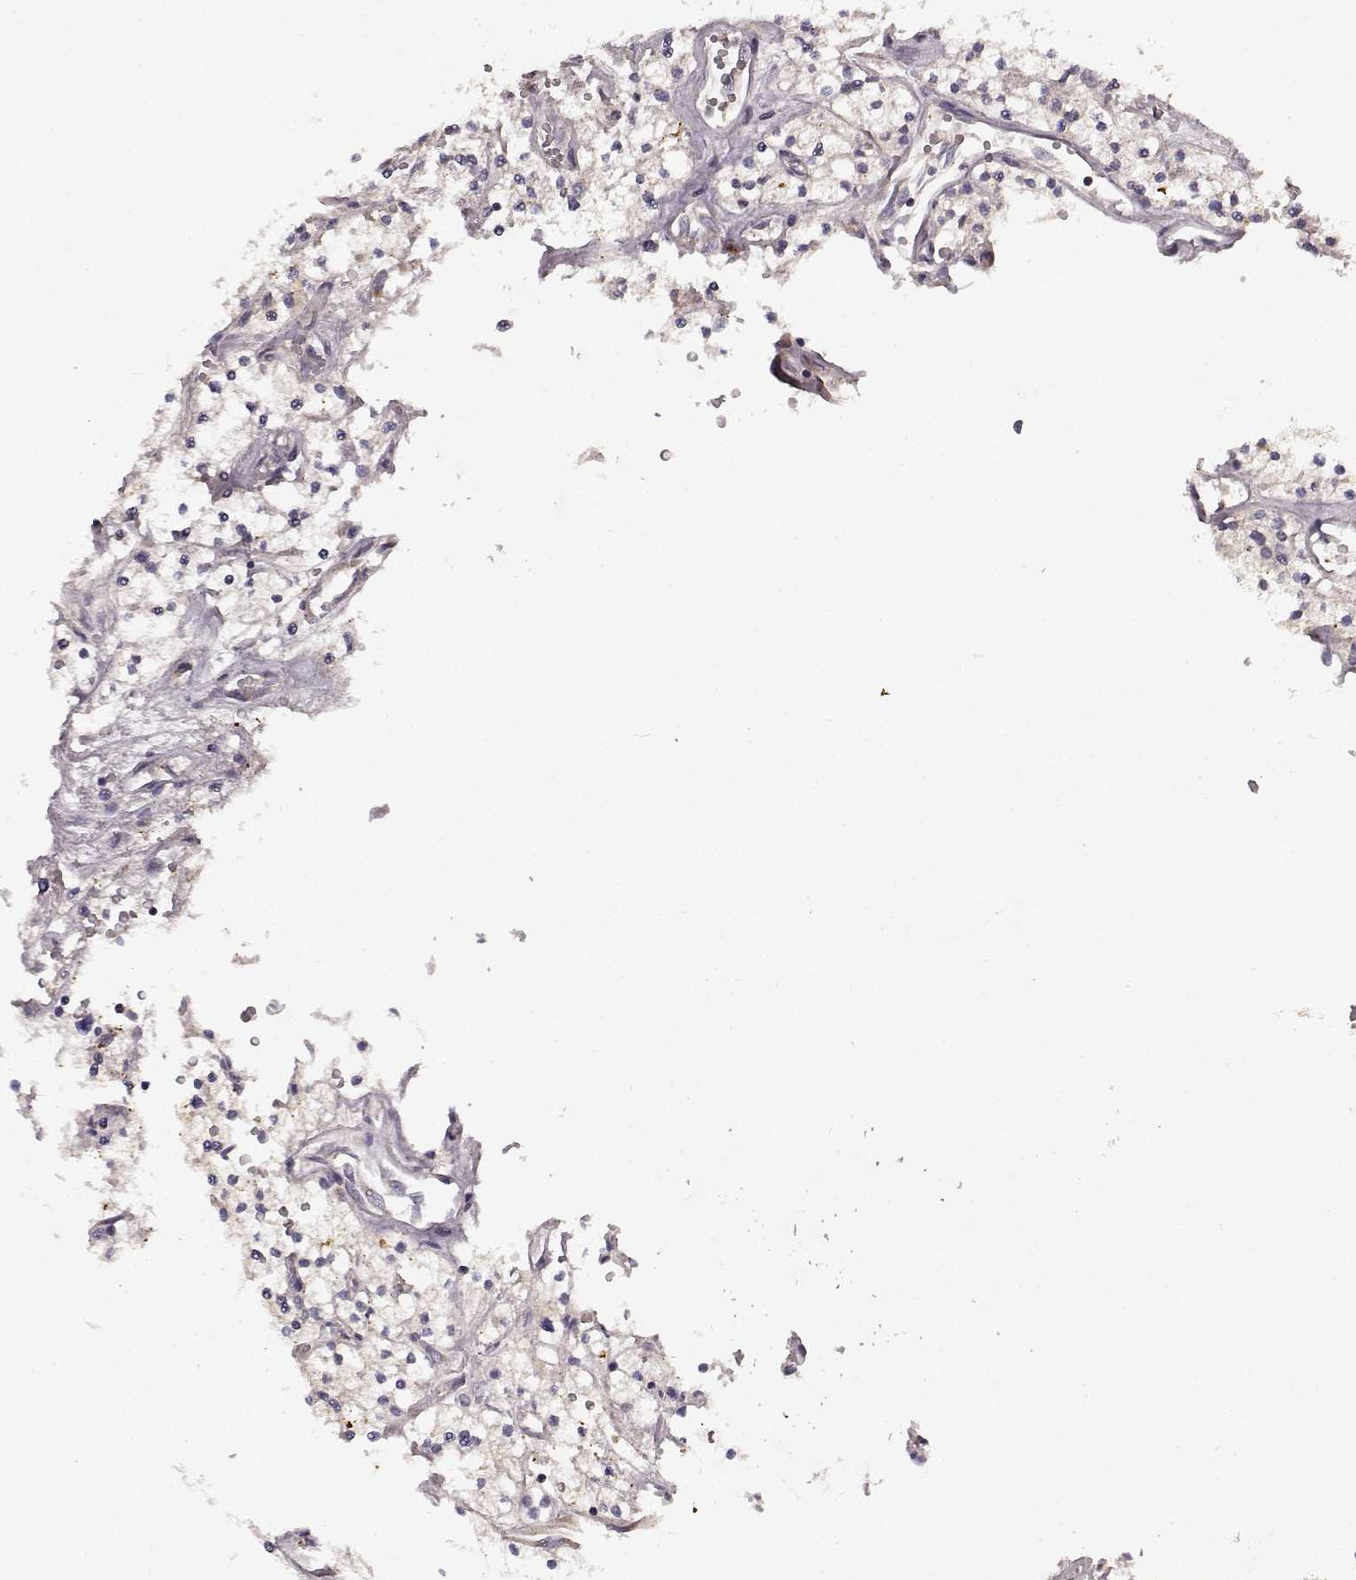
{"staining": {"intensity": "negative", "quantity": "none", "location": "none"}, "tissue": "renal cancer", "cell_type": "Tumor cells", "image_type": "cancer", "snomed": [{"axis": "morphology", "description": "Adenocarcinoma, NOS"}, {"axis": "topography", "description": "Kidney"}], "caption": "Human renal cancer (adenocarcinoma) stained for a protein using IHC reveals no positivity in tumor cells.", "gene": "ERBB3", "patient": {"sex": "male", "age": 80}}